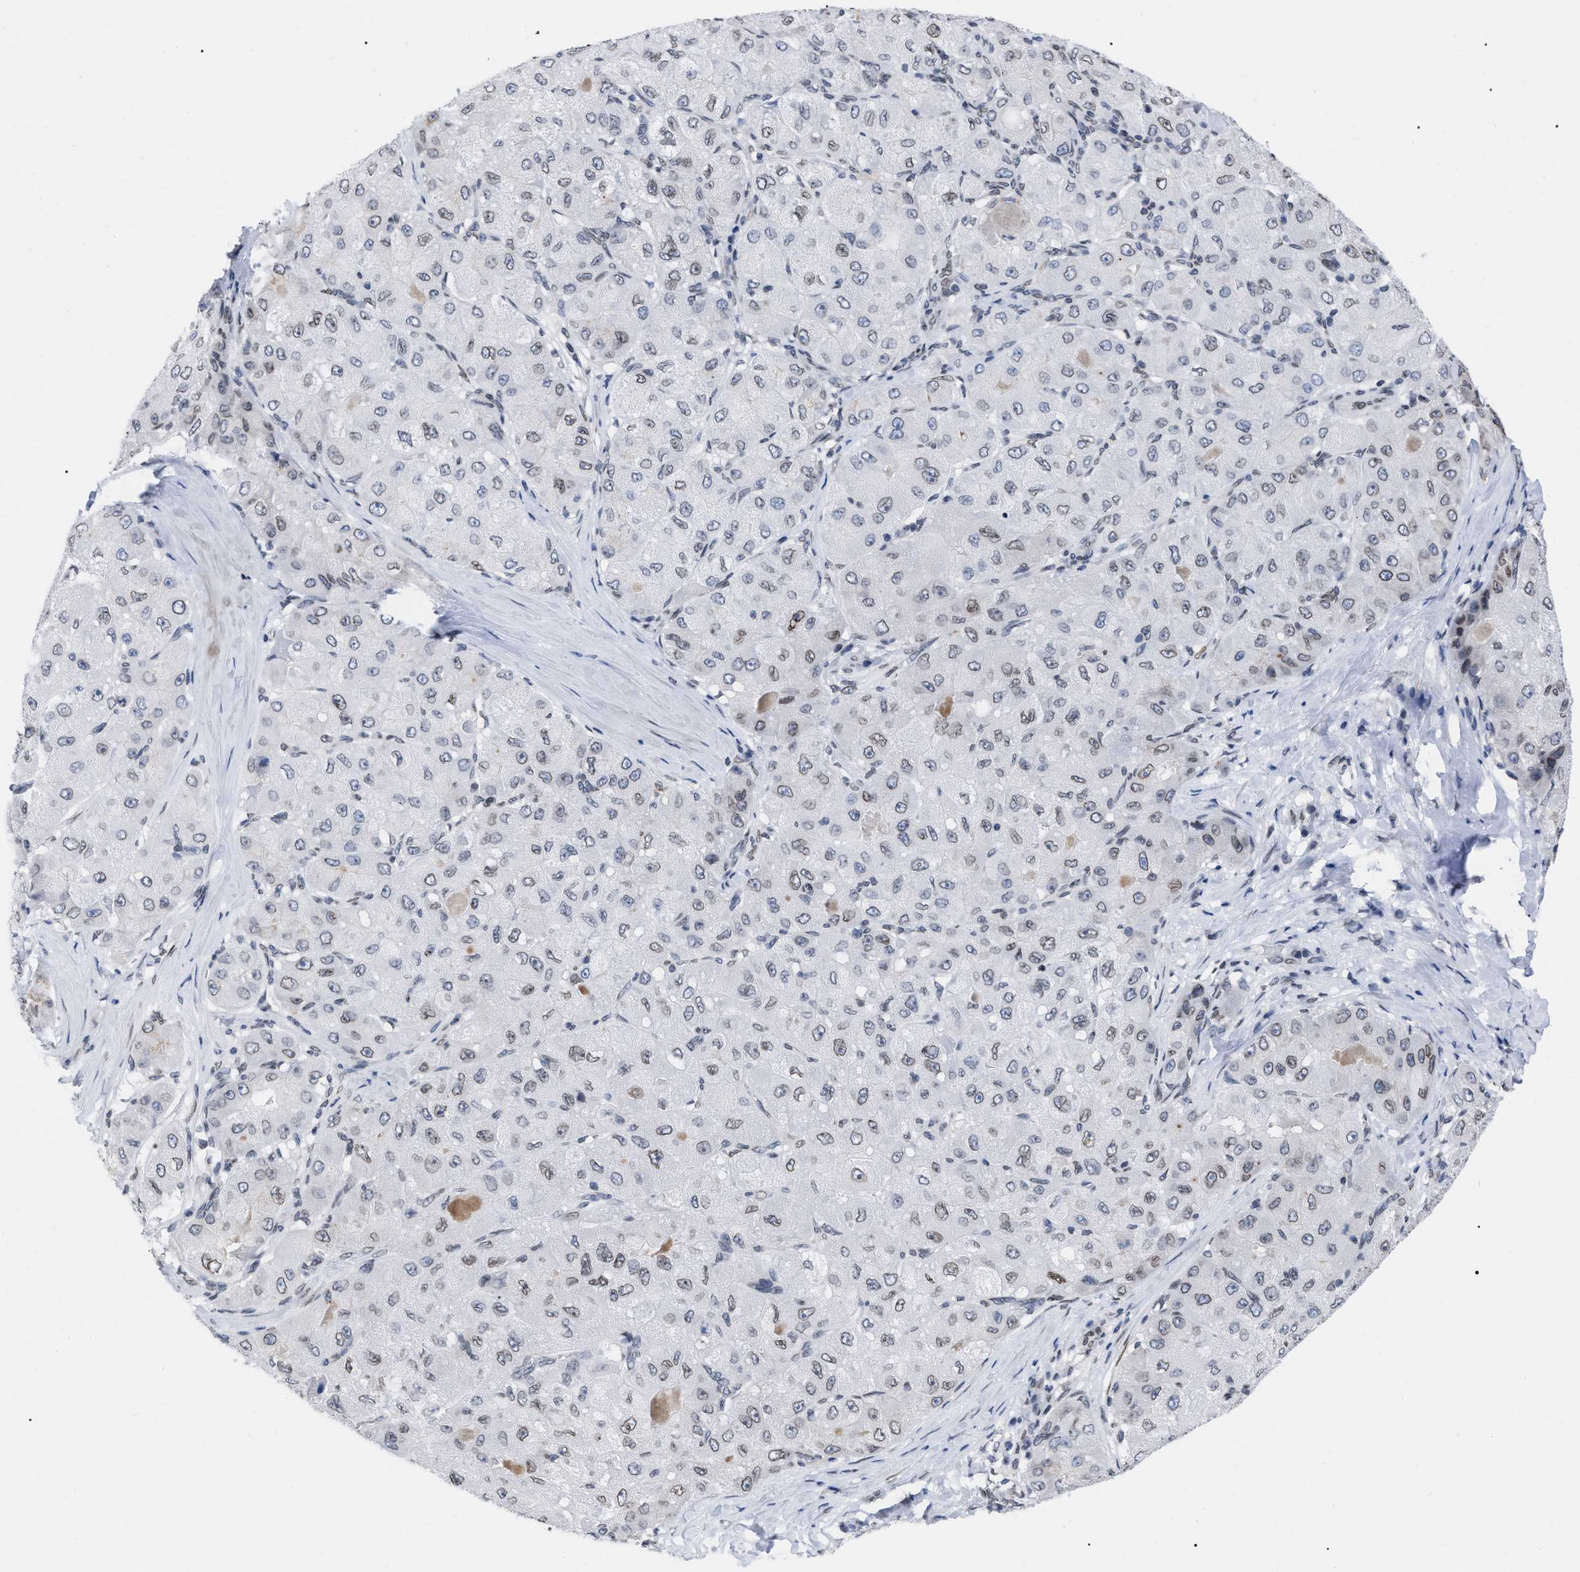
{"staining": {"intensity": "weak", "quantity": ">75%", "location": "cytoplasmic/membranous,nuclear"}, "tissue": "liver cancer", "cell_type": "Tumor cells", "image_type": "cancer", "snomed": [{"axis": "morphology", "description": "Carcinoma, Hepatocellular, NOS"}, {"axis": "topography", "description": "Liver"}], "caption": "Liver cancer stained for a protein demonstrates weak cytoplasmic/membranous and nuclear positivity in tumor cells. (DAB = brown stain, brightfield microscopy at high magnification).", "gene": "TPR", "patient": {"sex": "male", "age": 80}}